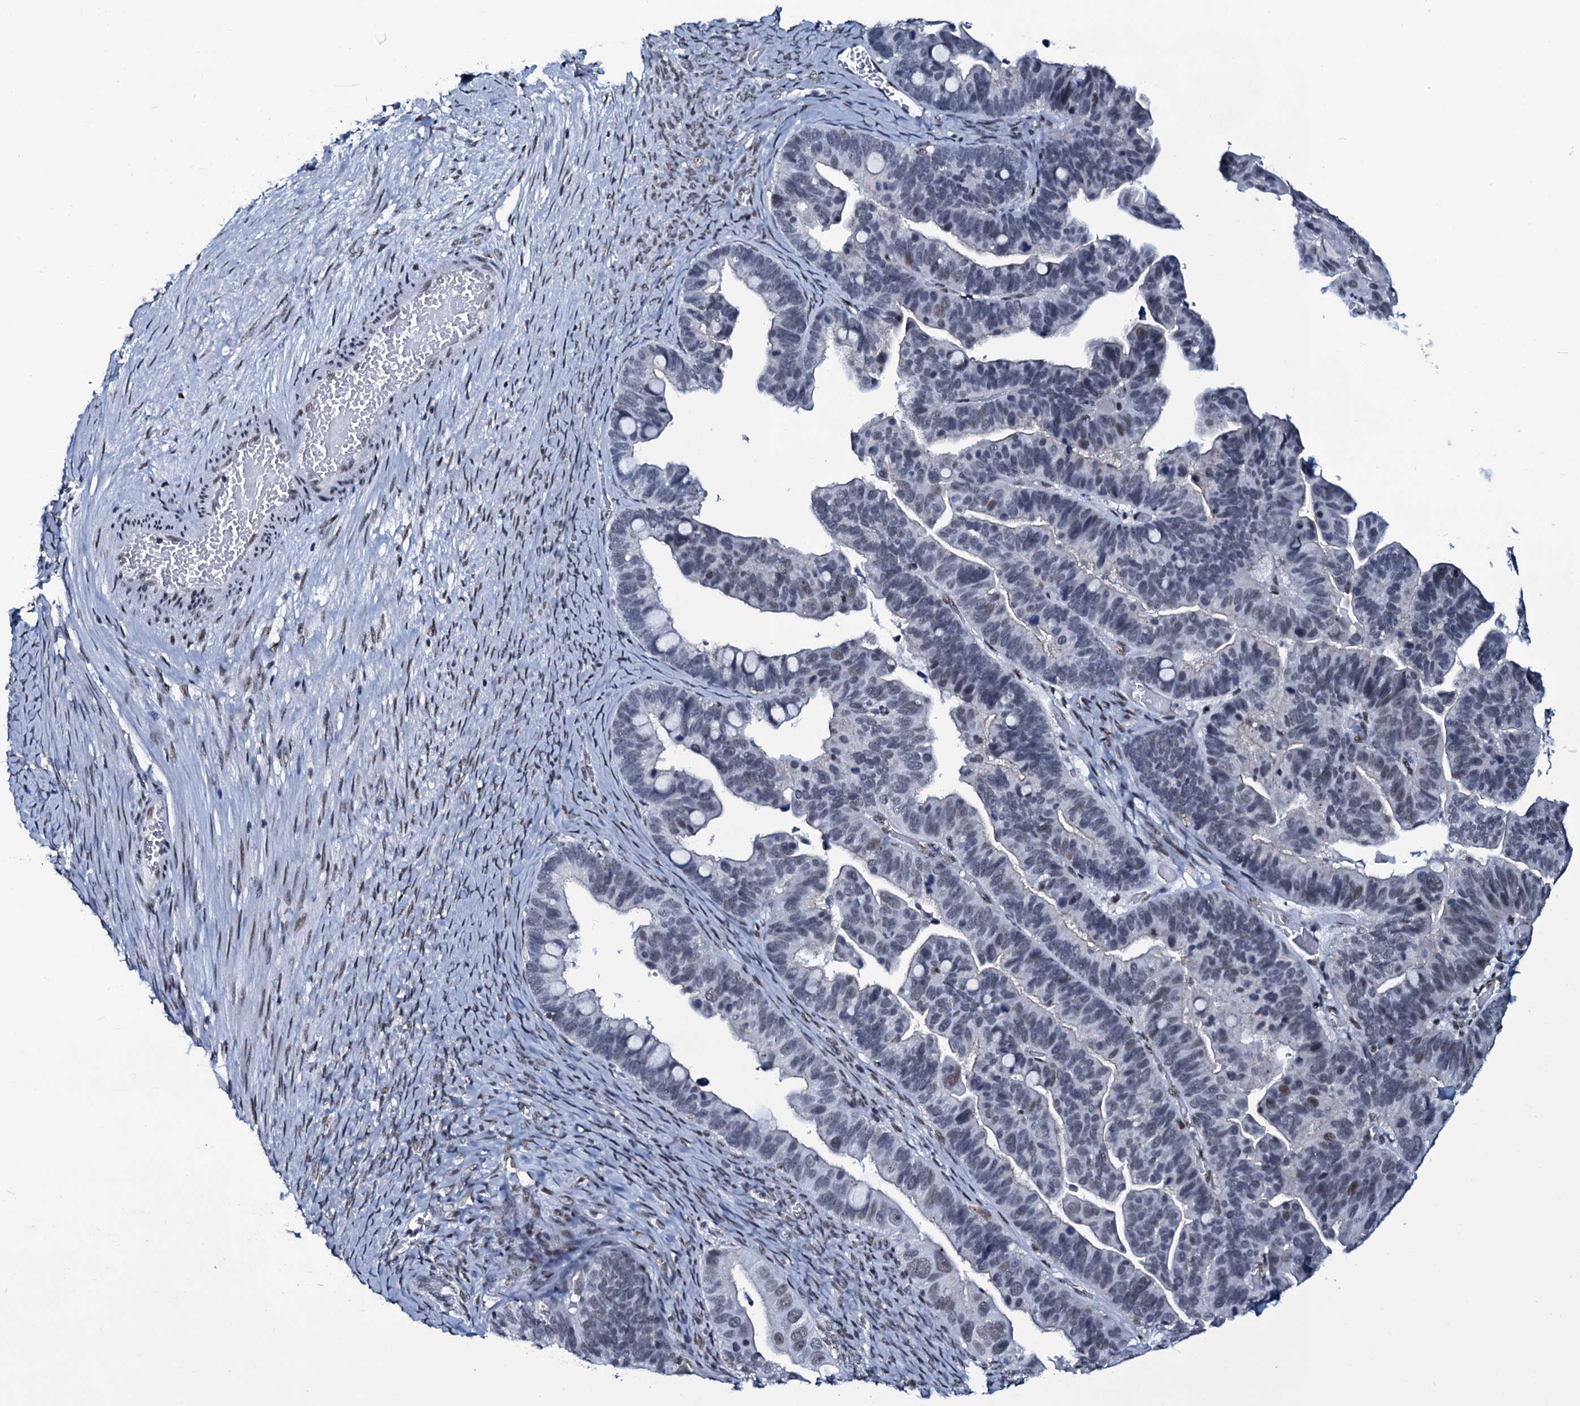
{"staining": {"intensity": "weak", "quantity": "<25%", "location": "nuclear"}, "tissue": "ovarian cancer", "cell_type": "Tumor cells", "image_type": "cancer", "snomed": [{"axis": "morphology", "description": "Cystadenocarcinoma, serous, NOS"}, {"axis": "topography", "description": "Ovary"}], "caption": "Immunohistochemistry (IHC) of human ovarian serous cystadenocarcinoma exhibits no expression in tumor cells.", "gene": "ZMIZ2", "patient": {"sex": "female", "age": 56}}